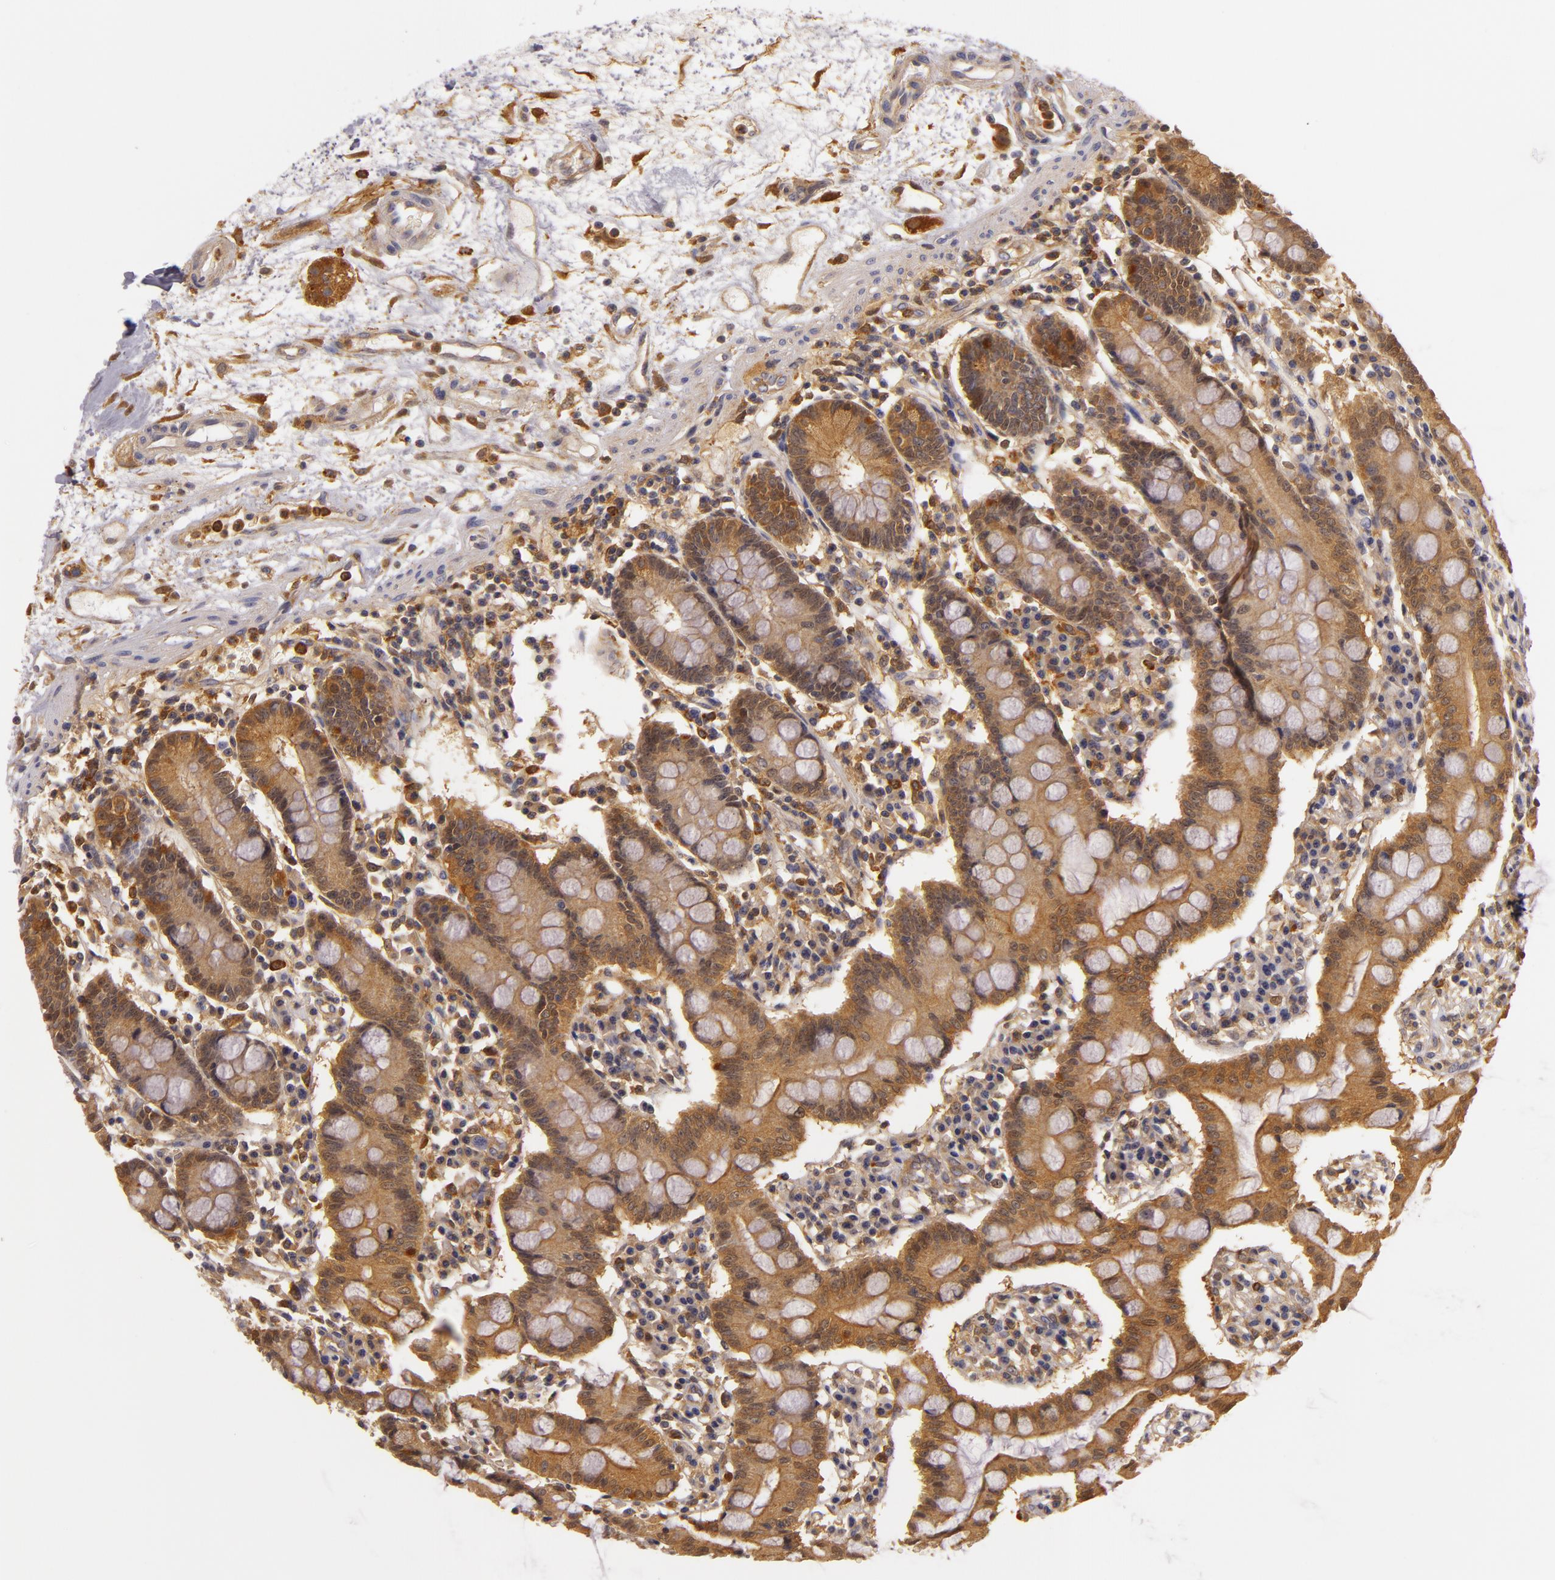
{"staining": {"intensity": "strong", "quantity": ">75%", "location": "cytoplasmic/membranous"}, "tissue": "small intestine", "cell_type": "Glandular cells", "image_type": "normal", "snomed": [{"axis": "morphology", "description": "Normal tissue, NOS"}, {"axis": "topography", "description": "Small intestine"}], "caption": "High-power microscopy captured an IHC histopathology image of unremarkable small intestine, revealing strong cytoplasmic/membranous positivity in approximately >75% of glandular cells. (Stains: DAB in brown, nuclei in blue, Microscopy: brightfield microscopy at high magnification).", "gene": "TOM1", "patient": {"sex": "female", "age": 51}}